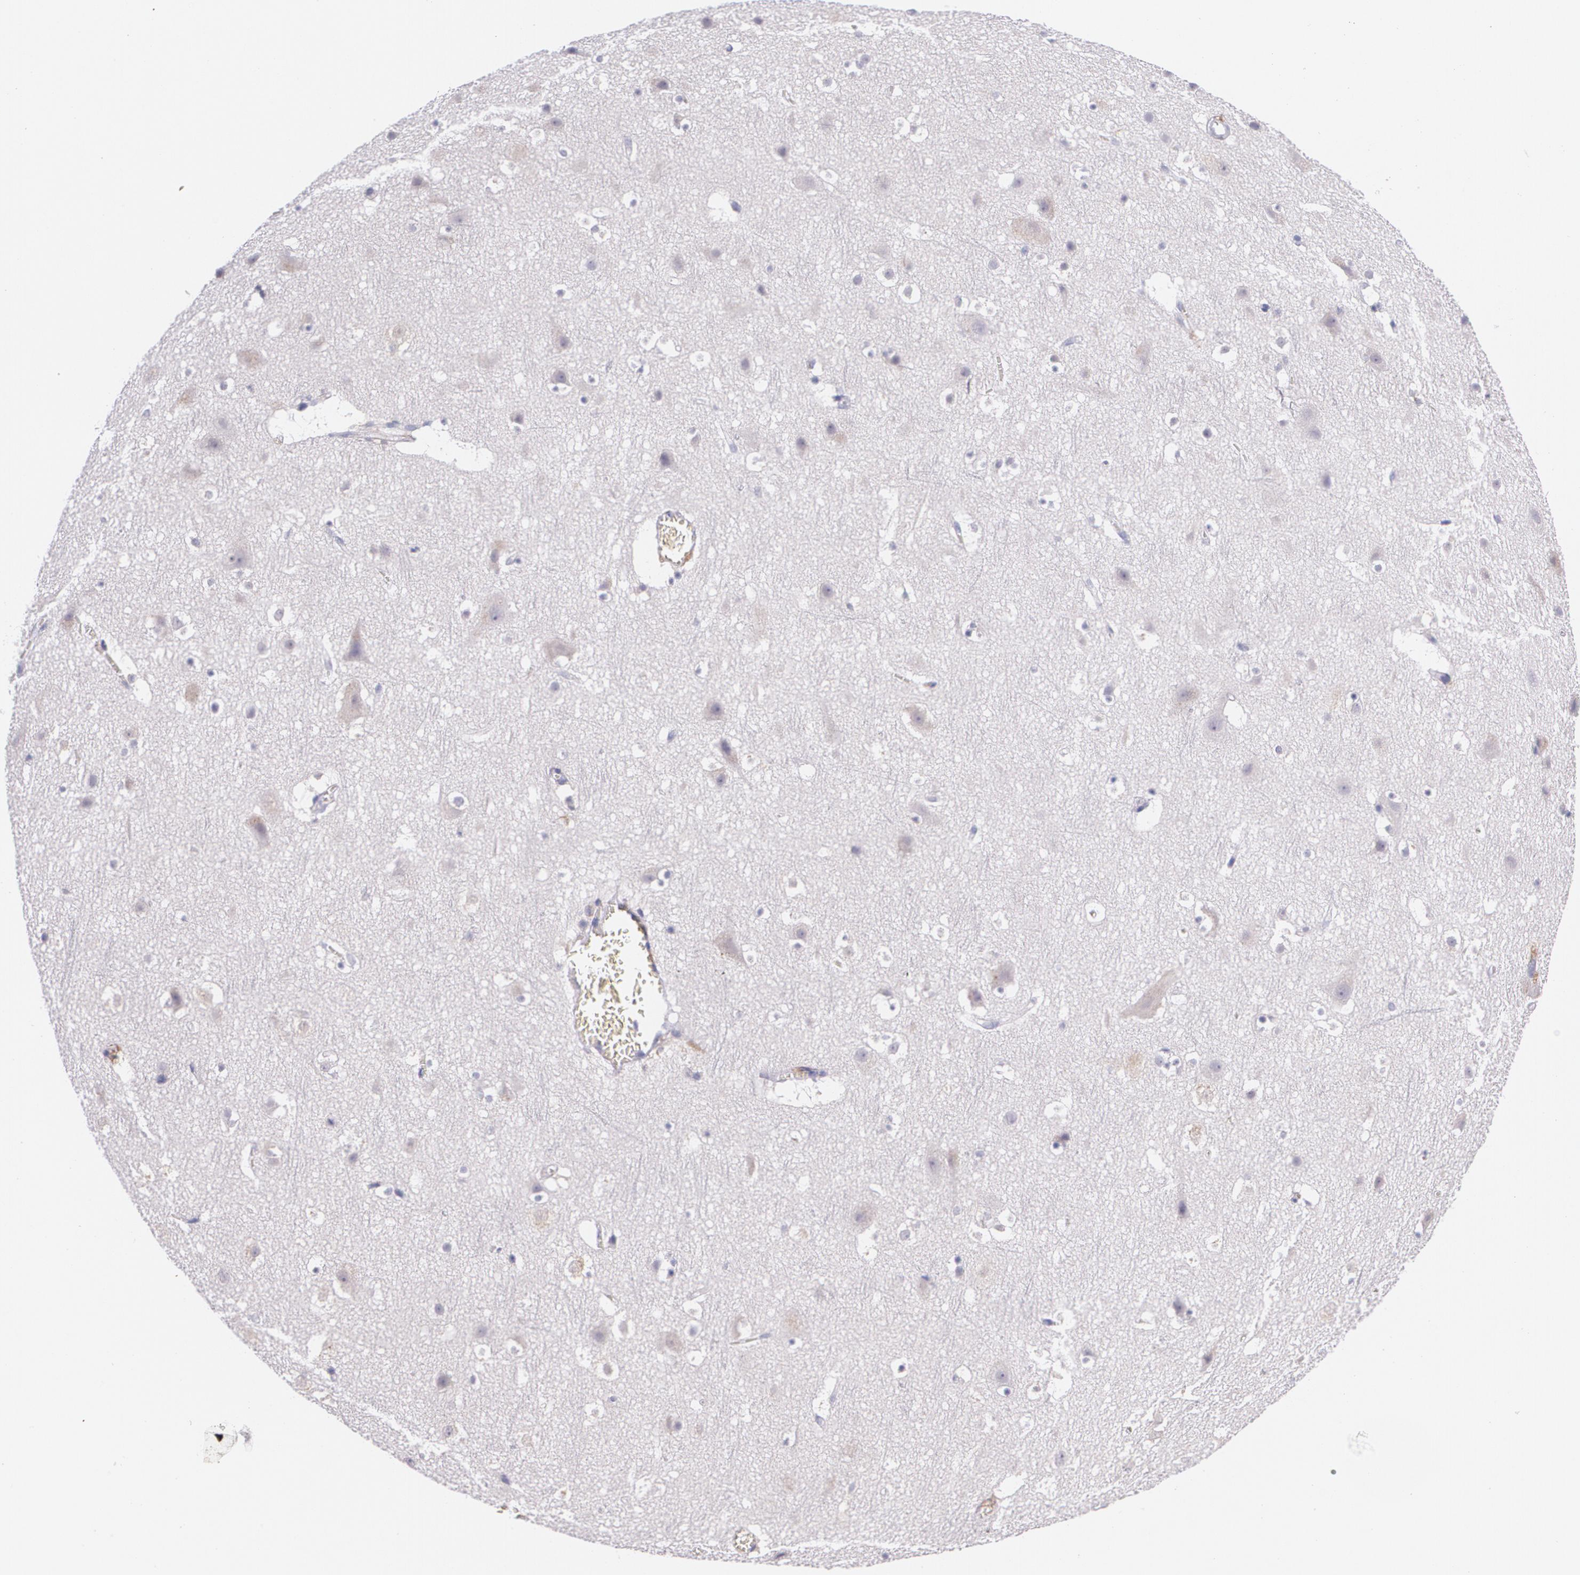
{"staining": {"intensity": "negative", "quantity": "none", "location": "none"}, "tissue": "cerebral cortex", "cell_type": "Endothelial cells", "image_type": "normal", "snomed": [{"axis": "morphology", "description": "Normal tissue, NOS"}, {"axis": "topography", "description": "Cerebral cortex"}], "caption": "A micrograph of cerebral cortex stained for a protein demonstrates no brown staining in endothelial cells.", "gene": "TM4SF1", "patient": {"sex": "male", "age": 45}}